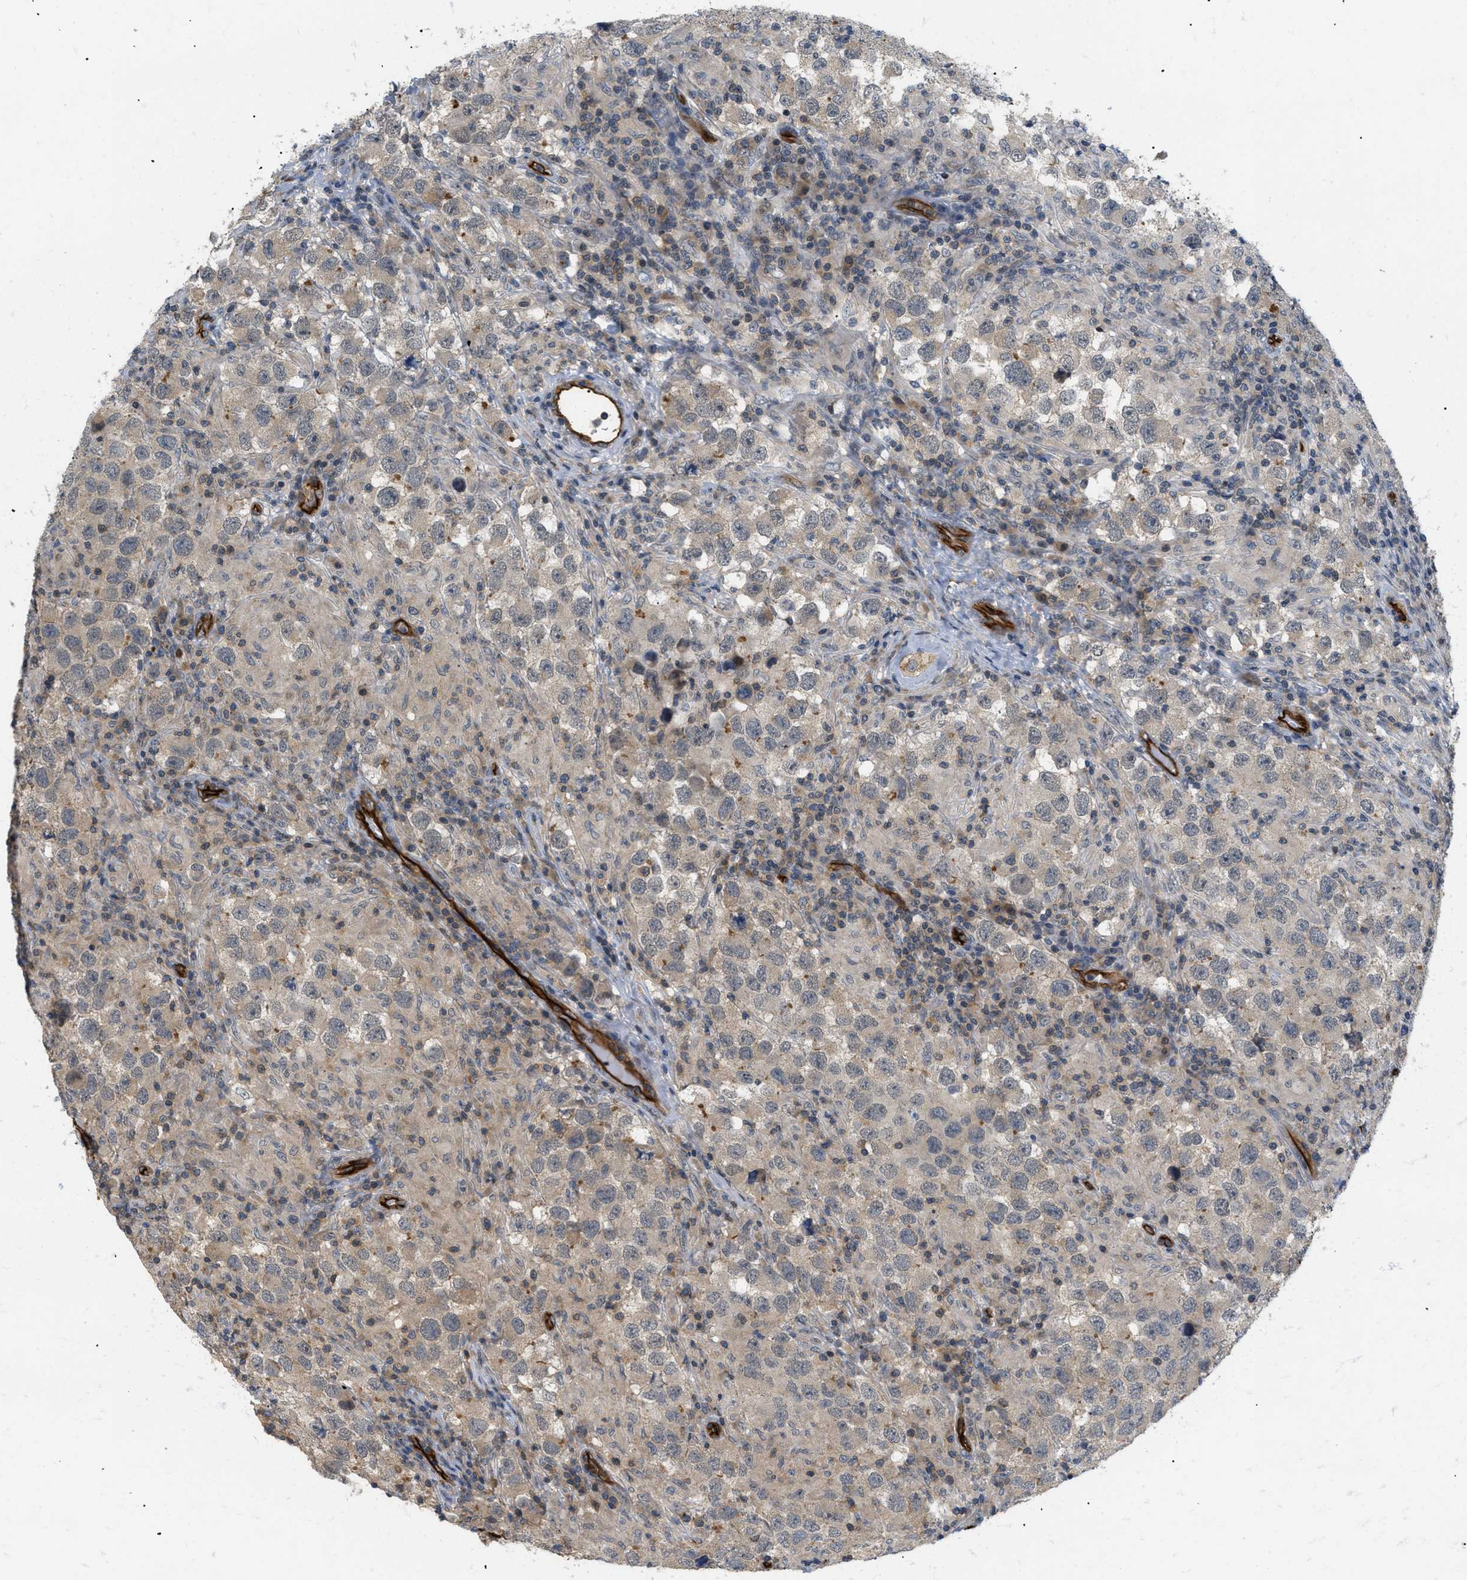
{"staining": {"intensity": "moderate", "quantity": "25%-75%", "location": "cytoplasmic/membranous"}, "tissue": "testis cancer", "cell_type": "Tumor cells", "image_type": "cancer", "snomed": [{"axis": "morphology", "description": "Carcinoma, Embryonal, NOS"}, {"axis": "topography", "description": "Testis"}], "caption": "IHC photomicrograph of neoplastic tissue: testis cancer (embryonal carcinoma) stained using immunohistochemistry shows medium levels of moderate protein expression localized specifically in the cytoplasmic/membranous of tumor cells, appearing as a cytoplasmic/membranous brown color.", "gene": "PALMD", "patient": {"sex": "male", "age": 21}}